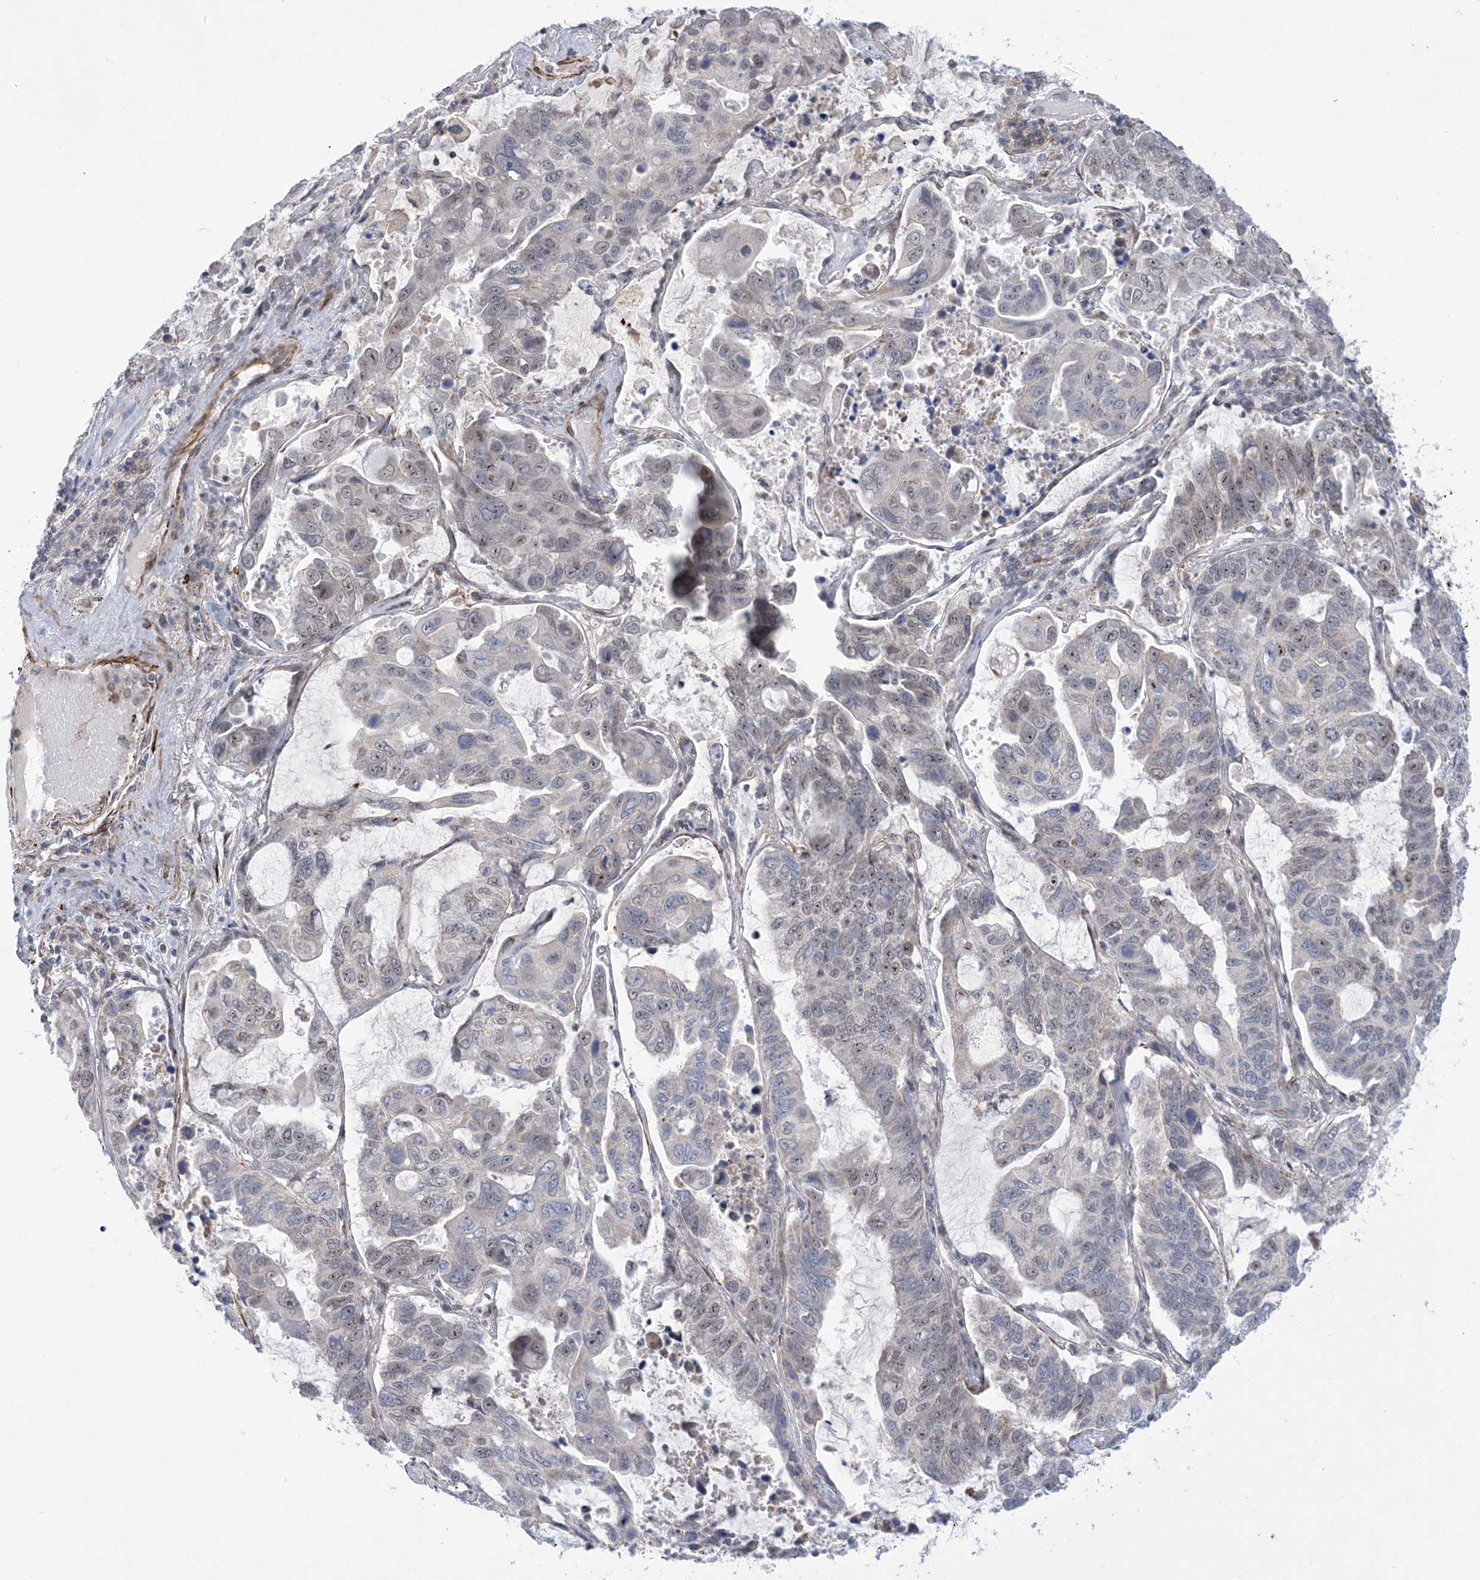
{"staining": {"intensity": "negative", "quantity": "none", "location": "none"}, "tissue": "lung cancer", "cell_type": "Tumor cells", "image_type": "cancer", "snomed": [{"axis": "morphology", "description": "Adenocarcinoma, NOS"}, {"axis": "topography", "description": "Lung"}], "caption": "Tumor cells are negative for protein expression in human adenocarcinoma (lung).", "gene": "ZNF8", "patient": {"sex": "male", "age": 64}}